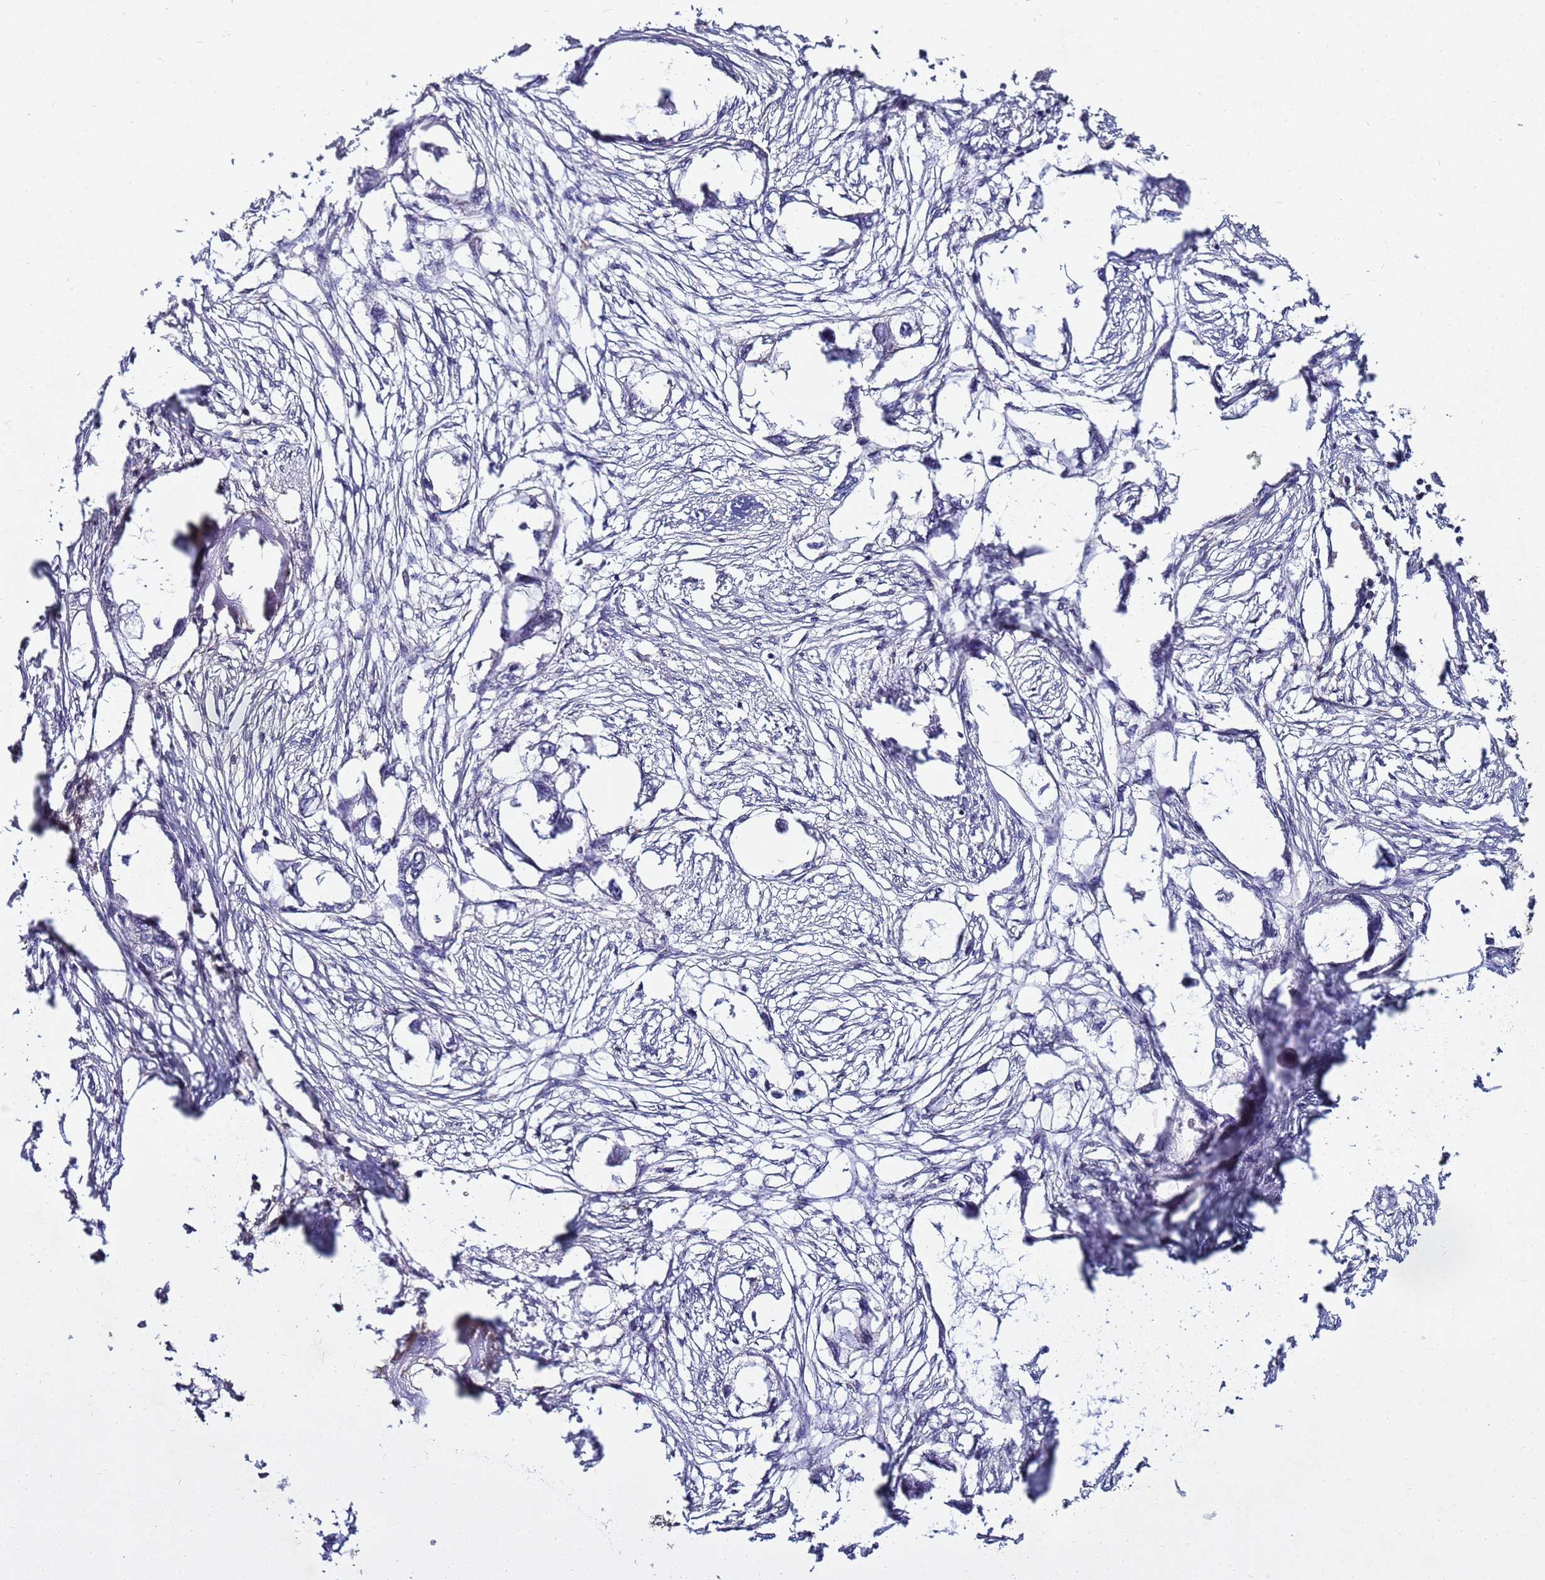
{"staining": {"intensity": "negative", "quantity": "none", "location": "none"}, "tissue": "endometrial cancer", "cell_type": "Tumor cells", "image_type": "cancer", "snomed": [{"axis": "morphology", "description": "Adenocarcinoma, NOS"}, {"axis": "morphology", "description": "Adenocarcinoma, metastatic, NOS"}, {"axis": "topography", "description": "Adipose tissue"}, {"axis": "topography", "description": "Endometrium"}], "caption": "Immunohistochemistry (IHC) of human metastatic adenocarcinoma (endometrial) demonstrates no staining in tumor cells. Nuclei are stained in blue.", "gene": "ENOPH1", "patient": {"sex": "female", "age": 67}}